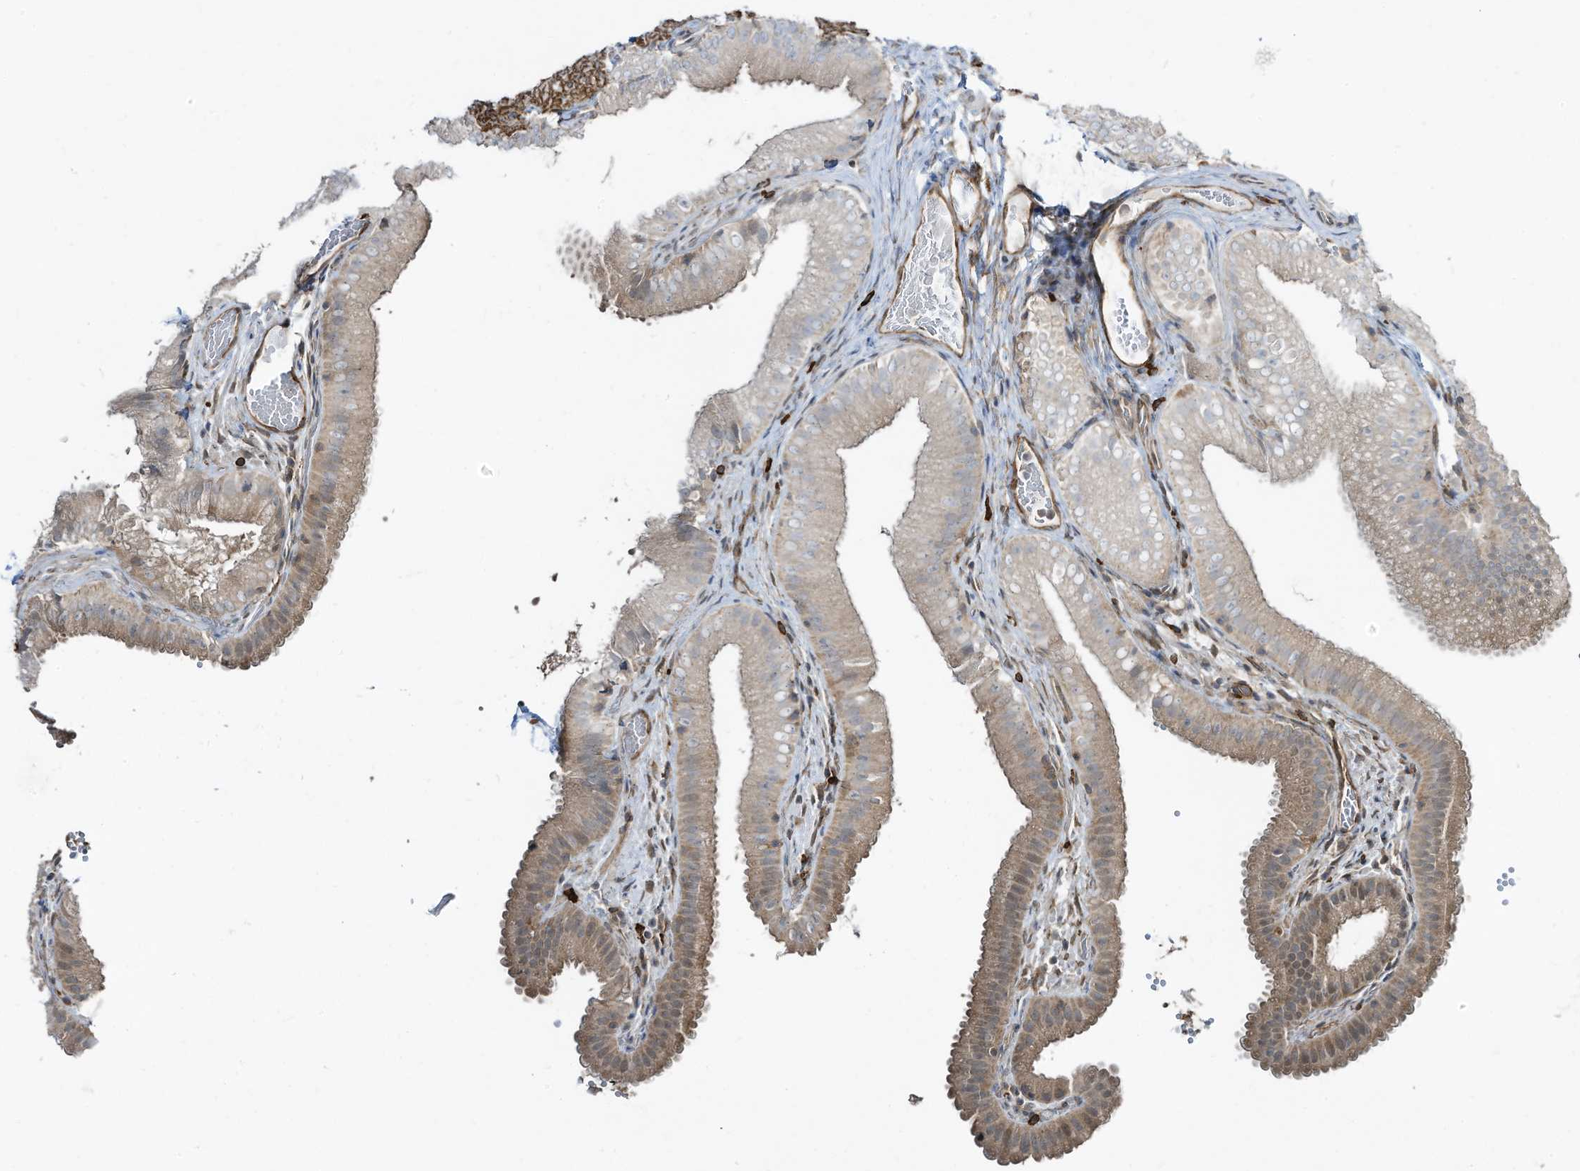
{"staining": {"intensity": "weak", "quantity": ">75%", "location": "cytoplasmic/membranous"}, "tissue": "gallbladder", "cell_type": "Glandular cells", "image_type": "normal", "snomed": [{"axis": "morphology", "description": "Normal tissue, NOS"}, {"axis": "topography", "description": "Gallbladder"}], "caption": "A brown stain highlights weak cytoplasmic/membranous expression of a protein in glandular cells of normal human gallbladder. (DAB IHC, brown staining for protein, blue staining for nuclei).", "gene": "DZIP3", "patient": {"sex": "female", "age": 30}}